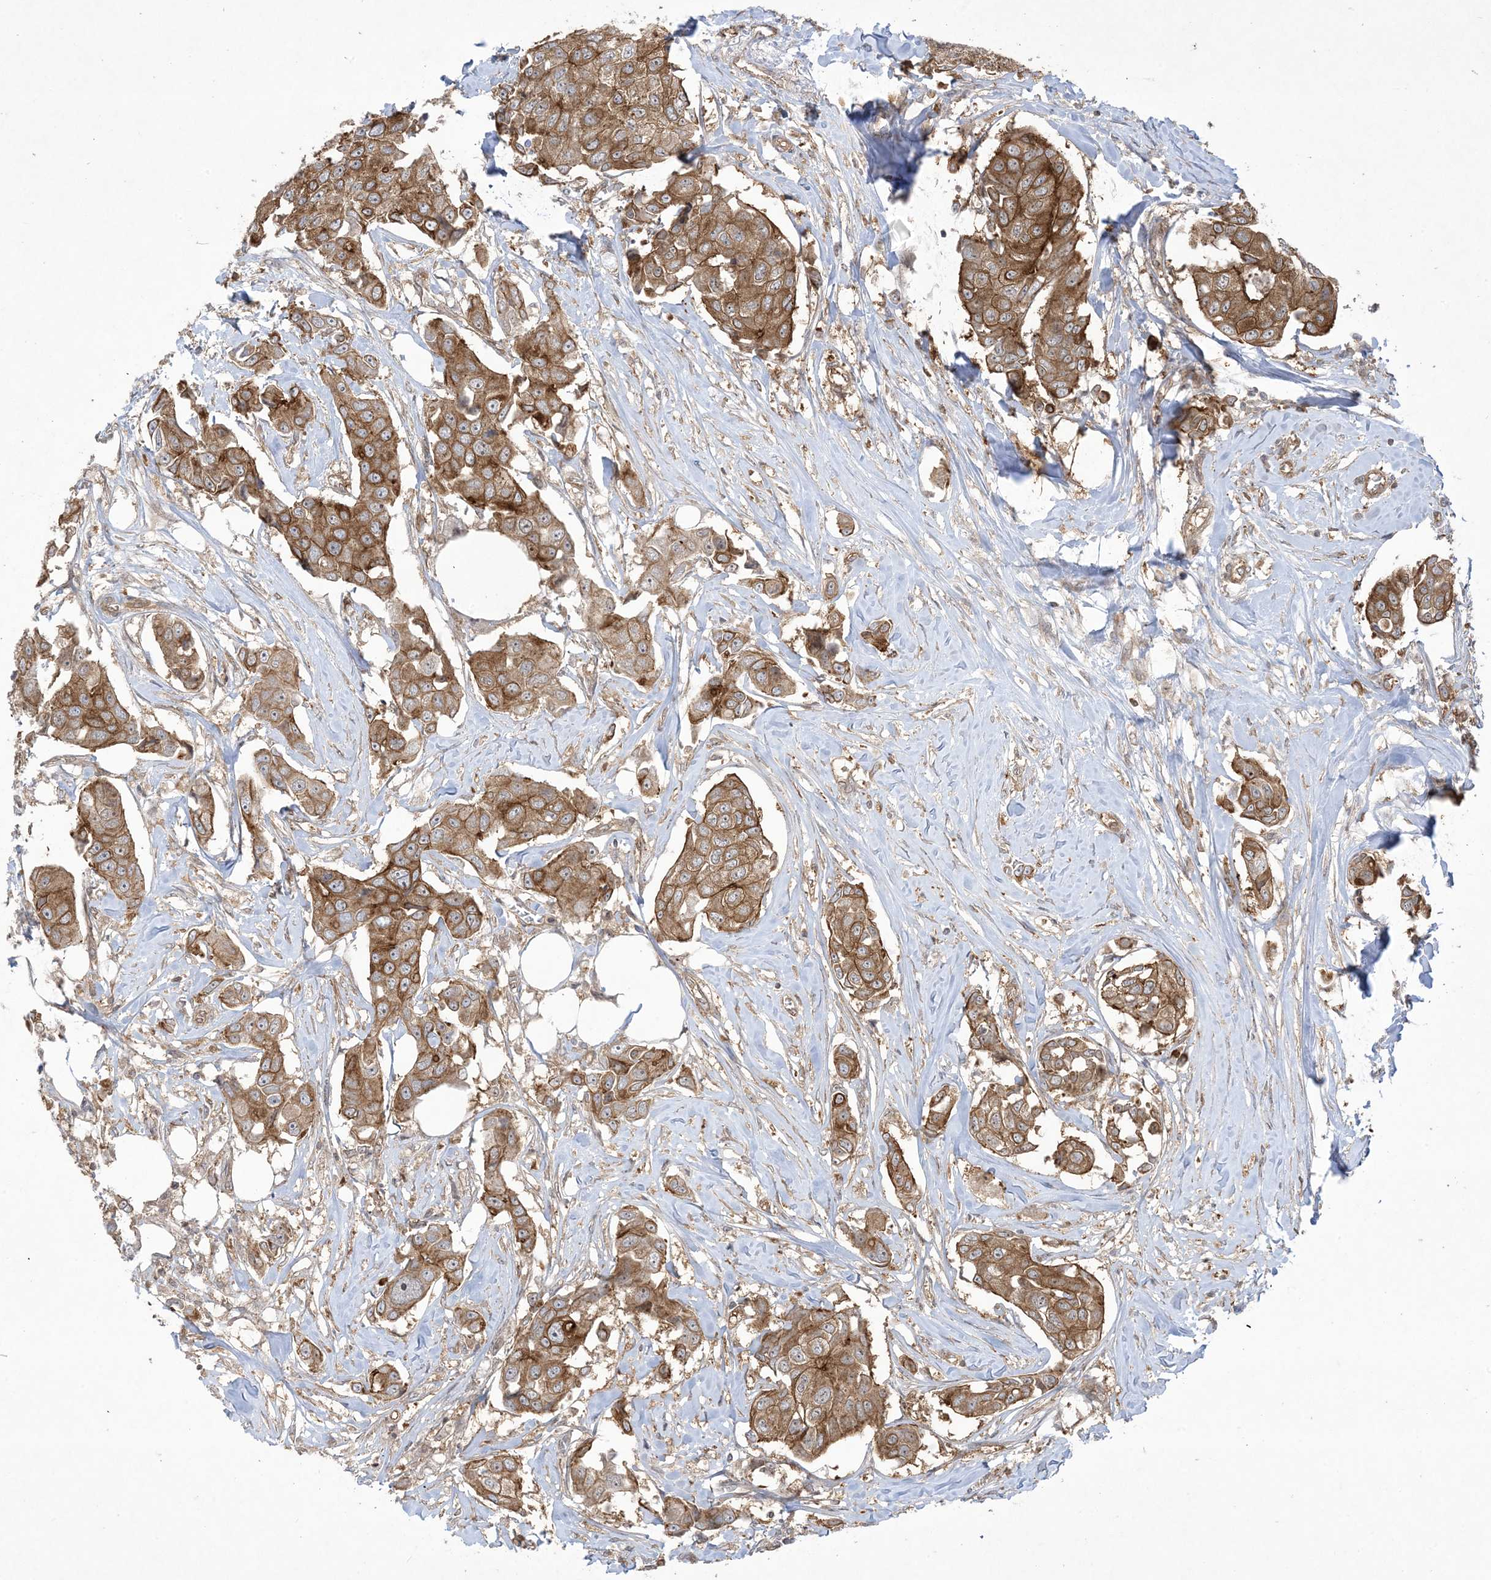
{"staining": {"intensity": "moderate", "quantity": ">75%", "location": "cytoplasmic/membranous,nuclear"}, "tissue": "breast cancer", "cell_type": "Tumor cells", "image_type": "cancer", "snomed": [{"axis": "morphology", "description": "Duct carcinoma"}, {"axis": "topography", "description": "Breast"}], "caption": "Immunohistochemical staining of human breast cancer (intraductal carcinoma) shows medium levels of moderate cytoplasmic/membranous and nuclear positivity in about >75% of tumor cells.", "gene": "SOGA3", "patient": {"sex": "female", "age": 80}}